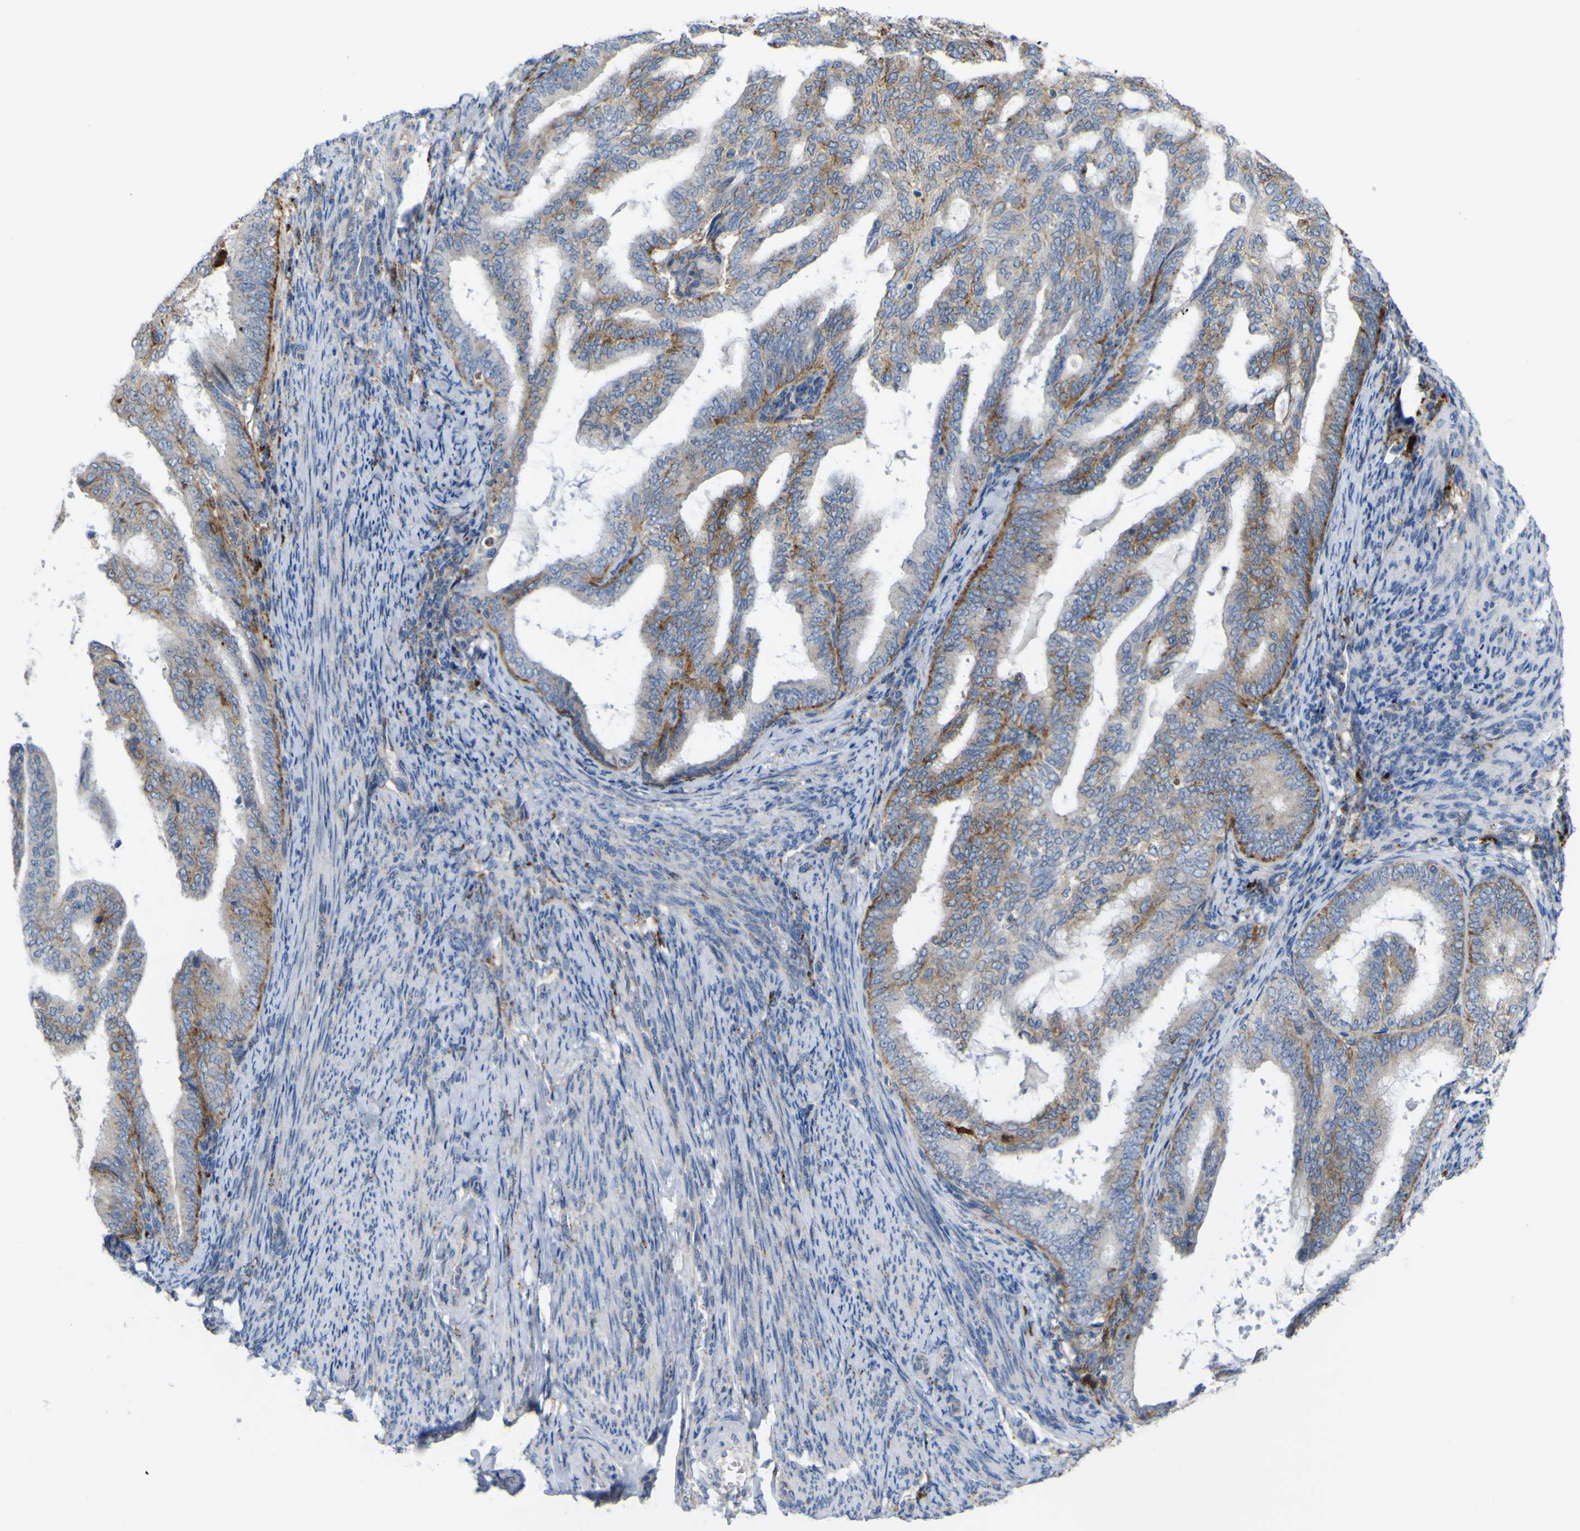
{"staining": {"intensity": "moderate", "quantity": ">75%", "location": "cytoplasmic/membranous"}, "tissue": "endometrial cancer", "cell_type": "Tumor cells", "image_type": "cancer", "snomed": [{"axis": "morphology", "description": "Adenocarcinoma, NOS"}, {"axis": "topography", "description": "Endometrium"}], "caption": "DAB (3,3'-diaminobenzidine) immunohistochemical staining of endometrial cancer exhibits moderate cytoplasmic/membranous protein staining in approximately >75% of tumor cells. The staining was performed using DAB to visualize the protein expression in brown, while the nuclei were stained in blue with hematoxylin (Magnification: 20x).", "gene": "PLD3", "patient": {"sex": "female", "age": 58}}